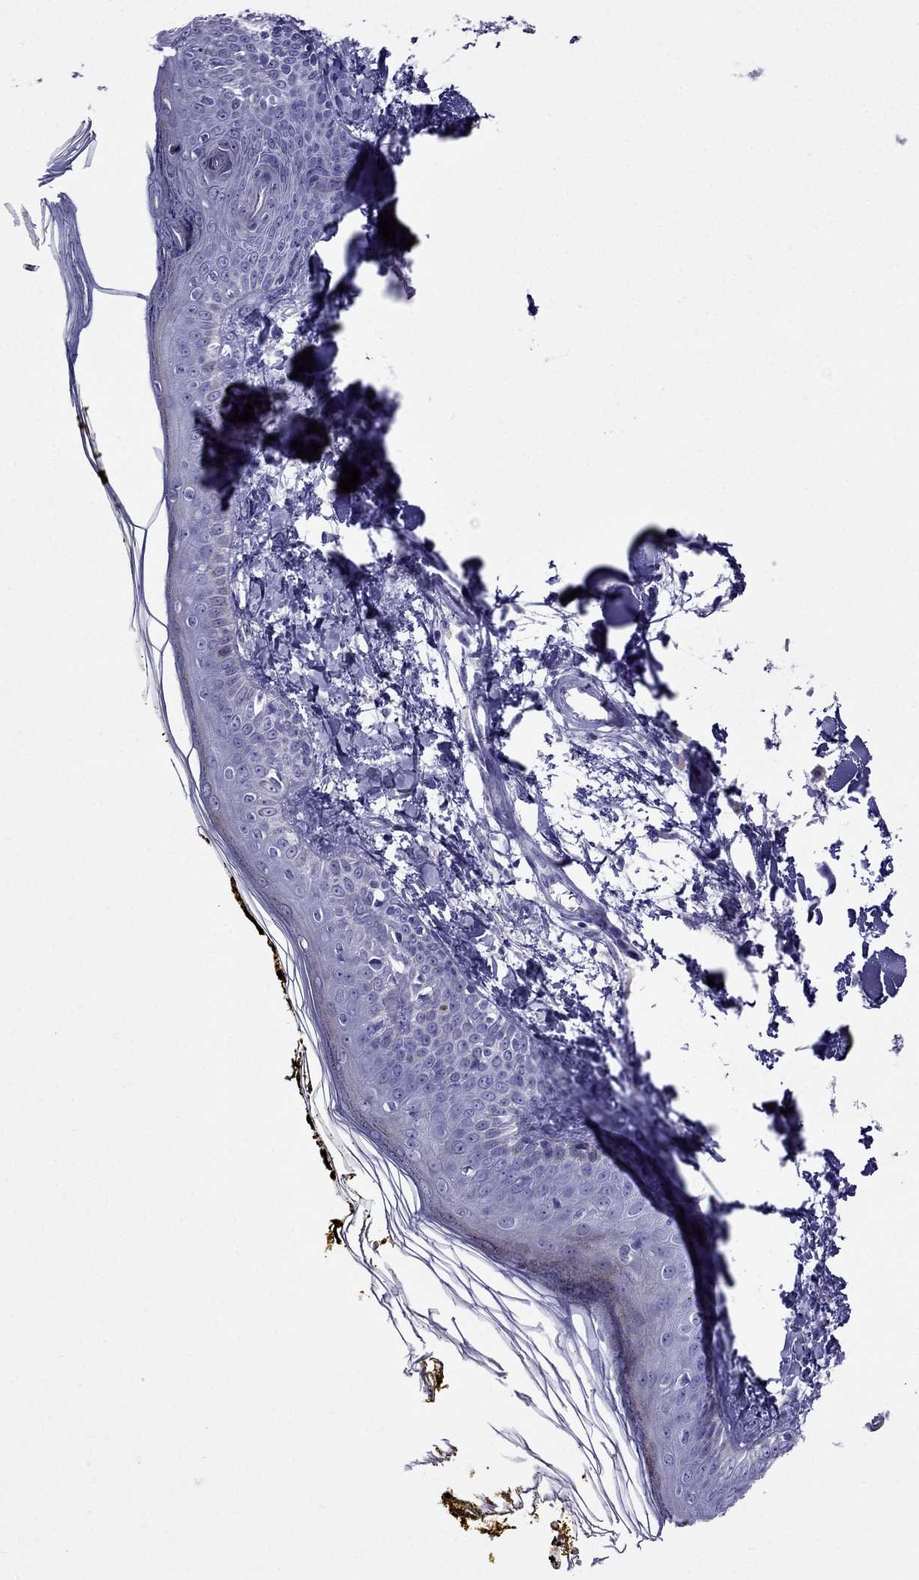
{"staining": {"intensity": "negative", "quantity": "none", "location": "none"}, "tissue": "skin", "cell_type": "Fibroblasts", "image_type": "normal", "snomed": [{"axis": "morphology", "description": "Normal tissue, NOS"}, {"axis": "topography", "description": "Skin"}], "caption": "Skin was stained to show a protein in brown. There is no significant expression in fibroblasts.", "gene": "CRYBA1", "patient": {"sex": "male", "age": 76}}